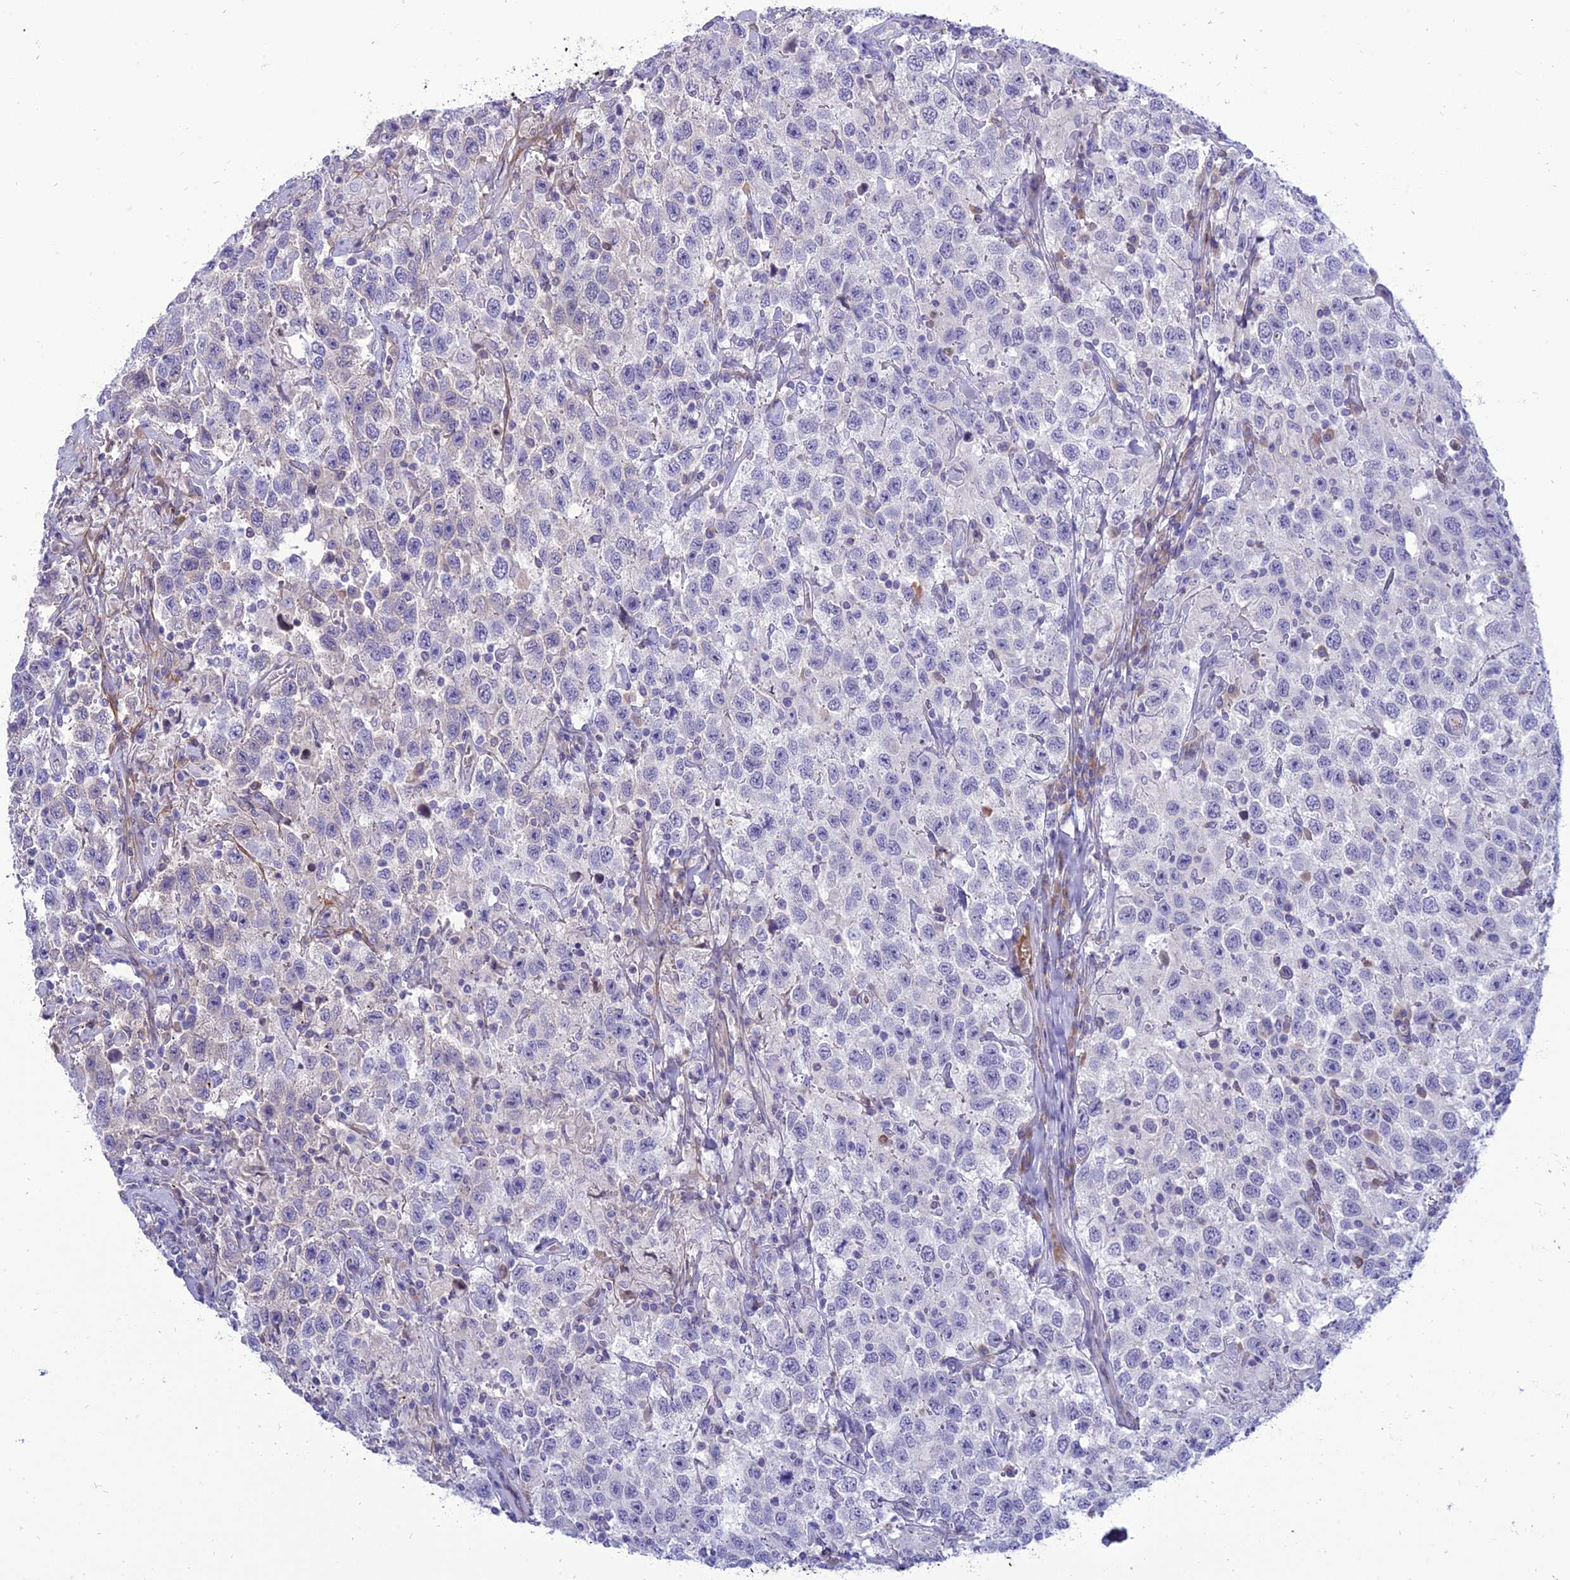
{"staining": {"intensity": "negative", "quantity": "none", "location": "none"}, "tissue": "testis cancer", "cell_type": "Tumor cells", "image_type": "cancer", "snomed": [{"axis": "morphology", "description": "Seminoma, NOS"}, {"axis": "topography", "description": "Testis"}], "caption": "This is an IHC micrograph of human testis seminoma. There is no positivity in tumor cells.", "gene": "MBD3L1", "patient": {"sex": "male", "age": 41}}